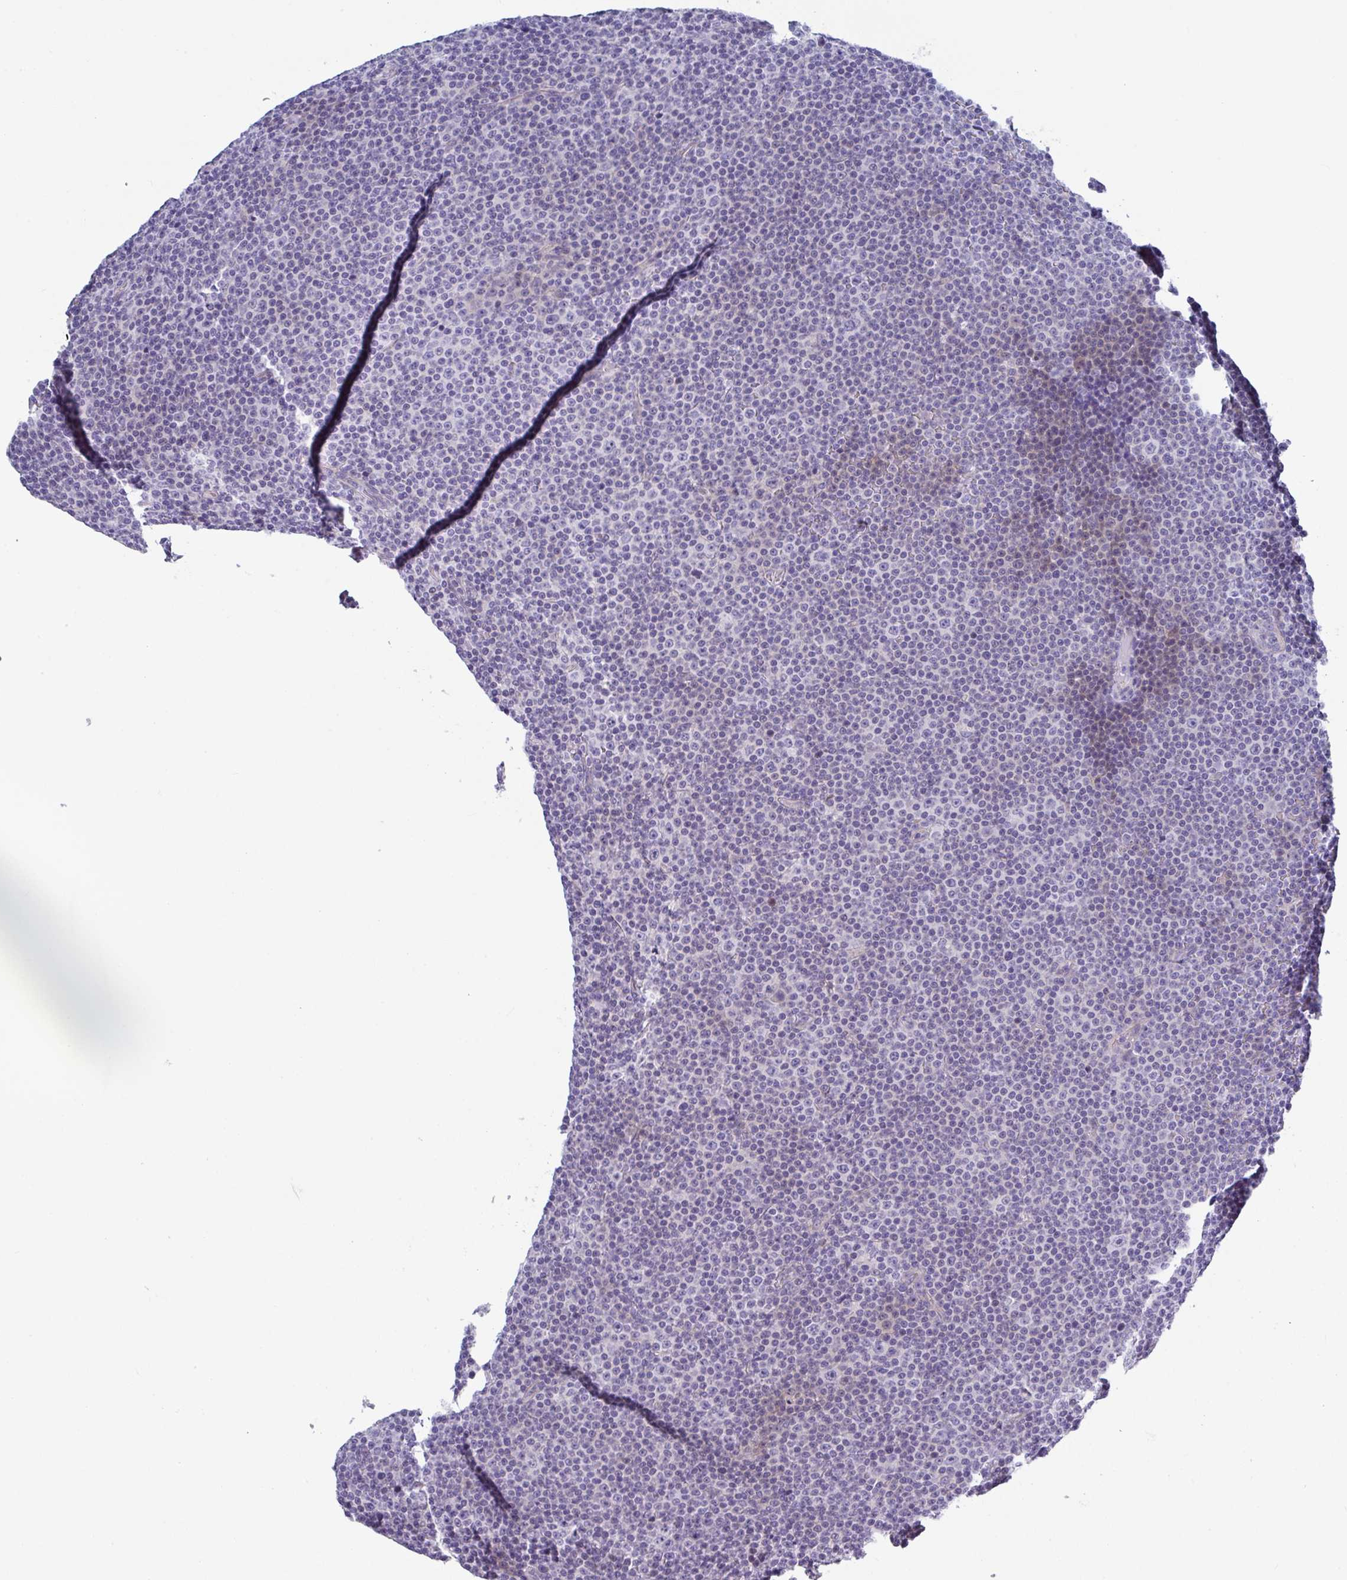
{"staining": {"intensity": "negative", "quantity": "none", "location": "none"}, "tissue": "lymphoma", "cell_type": "Tumor cells", "image_type": "cancer", "snomed": [{"axis": "morphology", "description": "Malignant lymphoma, non-Hodgkin's type, Low grade"}, {"axis": "topography", "description": "Lymph node"}], "caption": "Immunohistochemical staining of low-grade malignant lymphoma, non-Hodgkin's type displays no significant expression in tumor cells.", "gene": "FBXO47", "patient": {"sex": "female", "age": 67}}